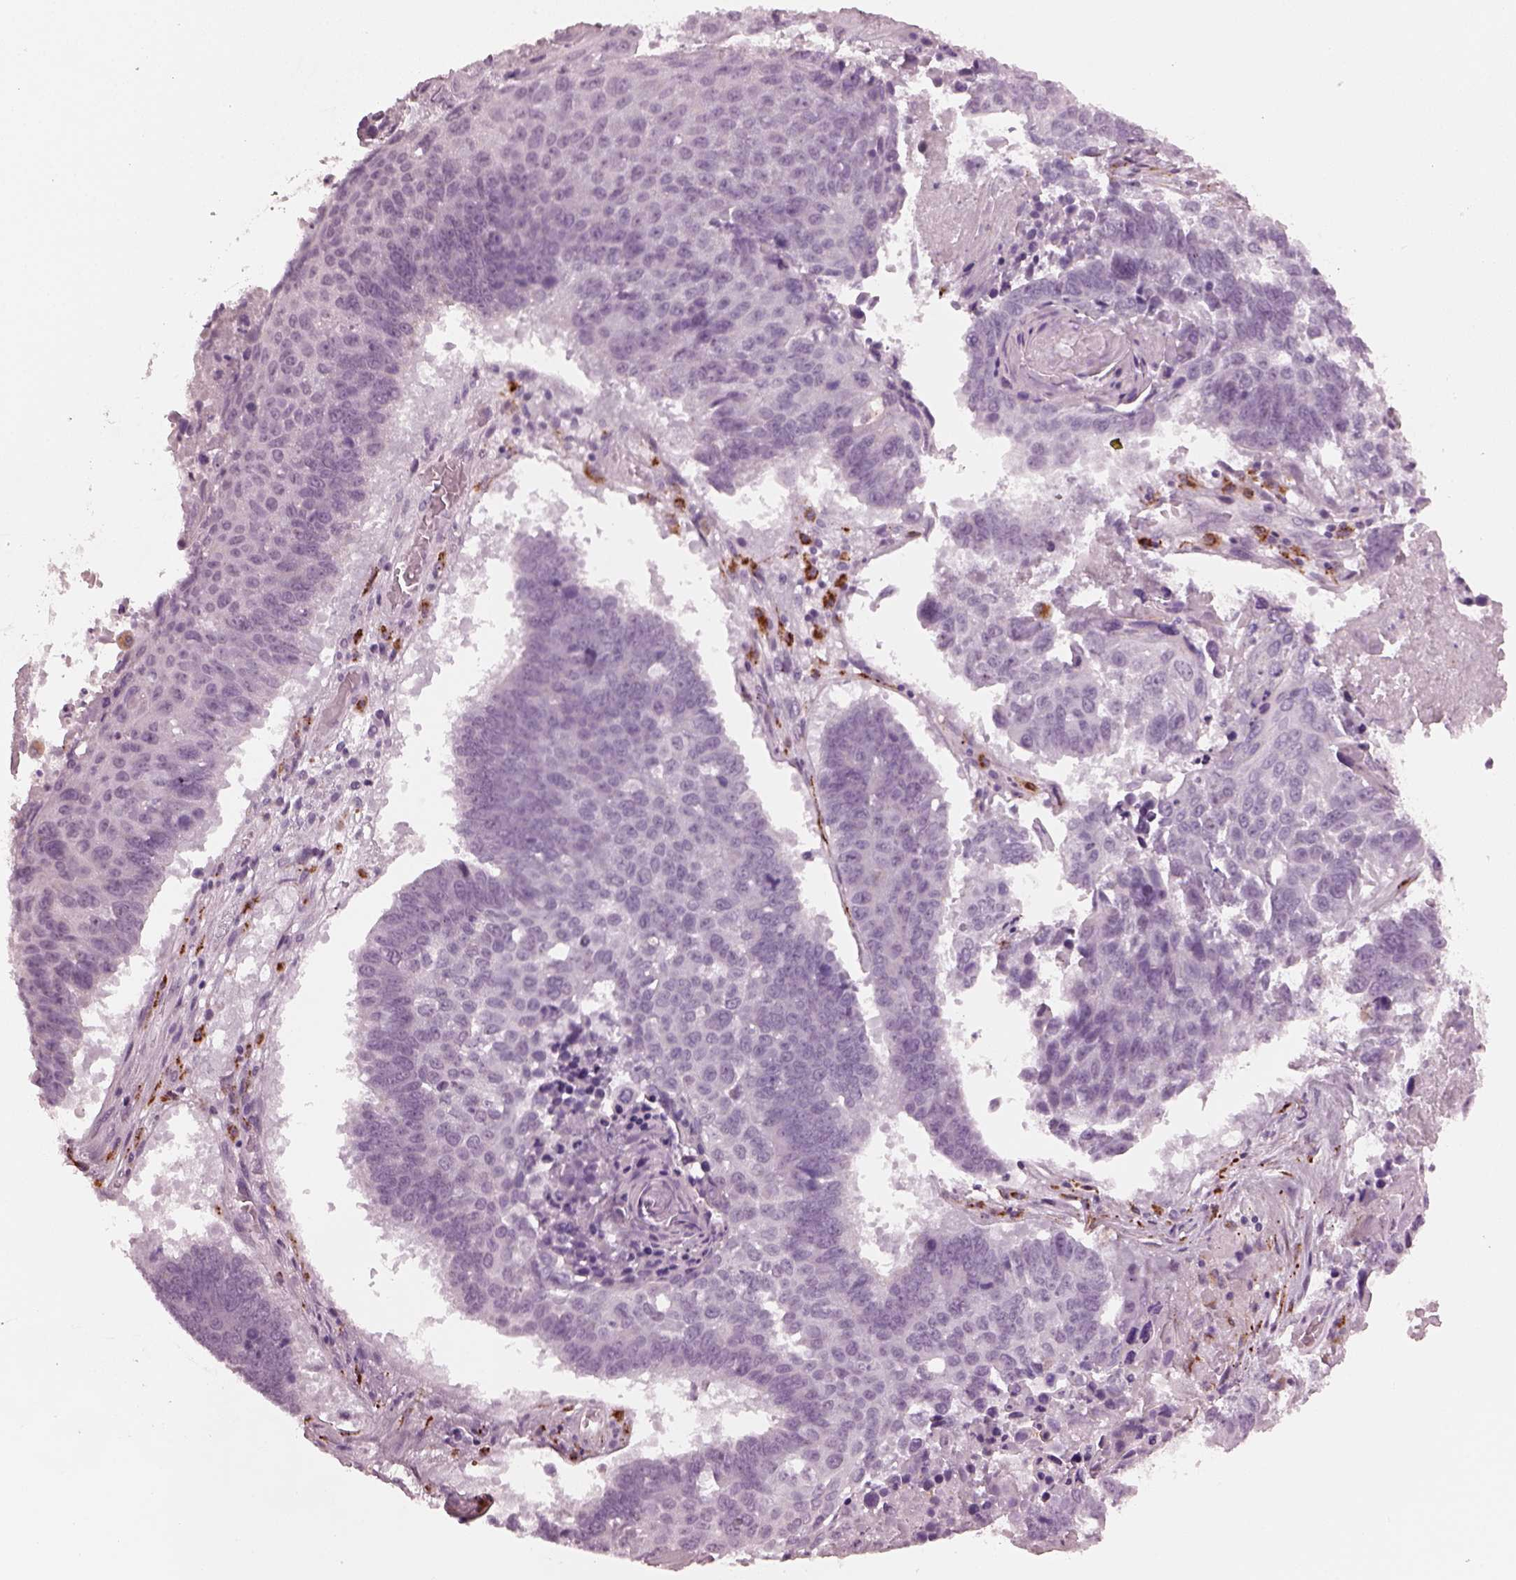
{"staining": {"intensity": "negative", "quantity": "none", "location": "none"}, "tissue": "lung cancer", "cell_type": "Tumor cells", "image_type": "cancer", "snomed": [{"axis": "morphology", "description": "Squamous cell carcinoma, NOS"}, {"axis": "topography", "description": "Lung"}], "caption": "Human lung cancer (squamous cell carcinoma) stained for a protein using IHC reveals no staining in tumor cells.", "gene": "SLAMF8", "patient": {"sex": "male", "age": 73}}